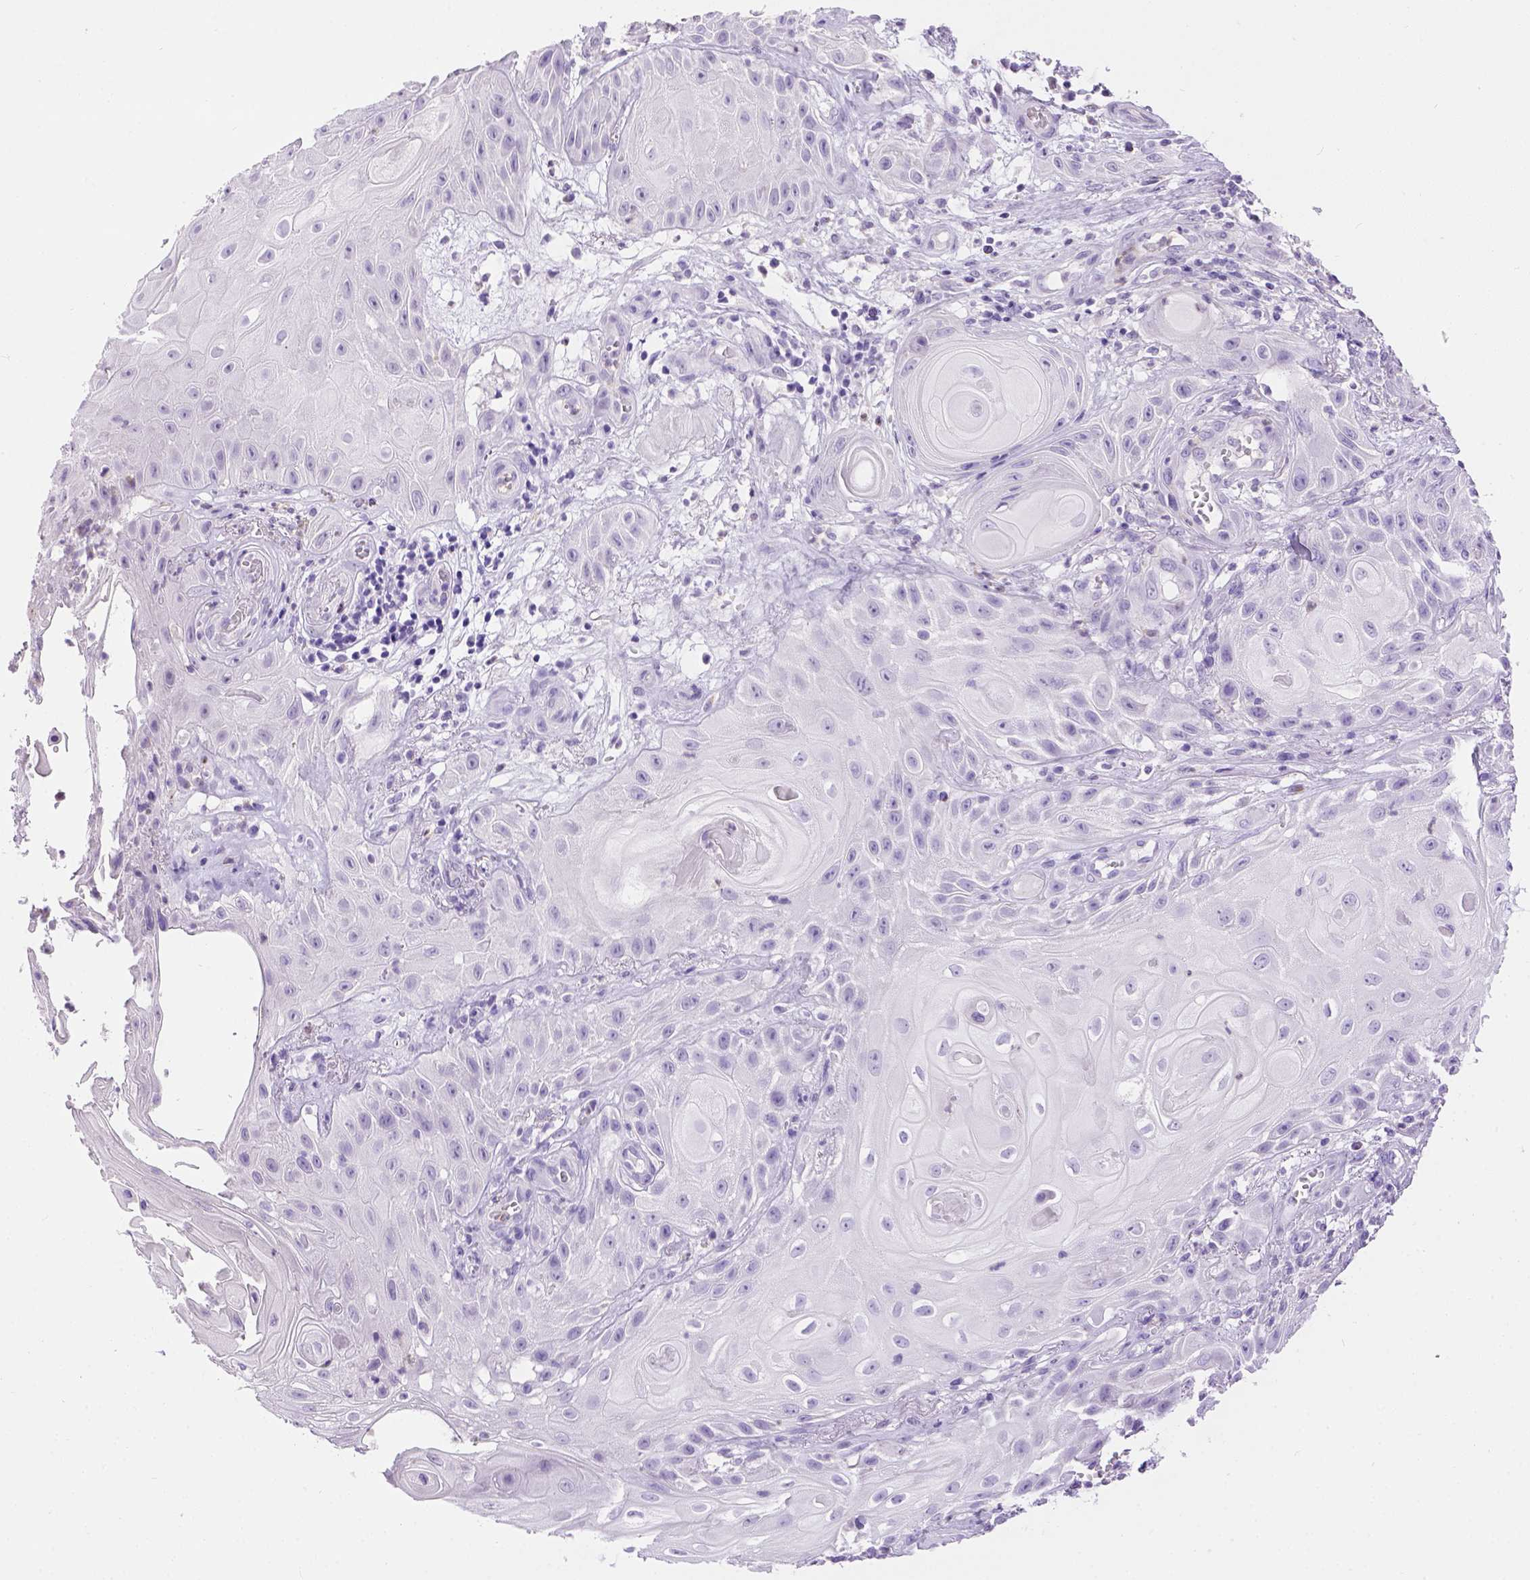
{"staining": {"intensity": "negative", "quantity": "none", "location": "none"}, "tissue": "skin cancer", "cell_type": "Tumor cells", "image_type": "cancer", "snomed": [{"axis": "morphology", "description": "Squamous cell carcinoma, NOS"}, {"axis": "topography", "description": "Skin"}], "caption": "Immunohistochemical staining of human skin cancer demonstrates no significant positivity in tumor cells. (DAB immunohistochemistry visualized using brightfield microscopy, high magnification).", "gene": "TMEM38A", "patient": {"sex": "male", "age": 62}}